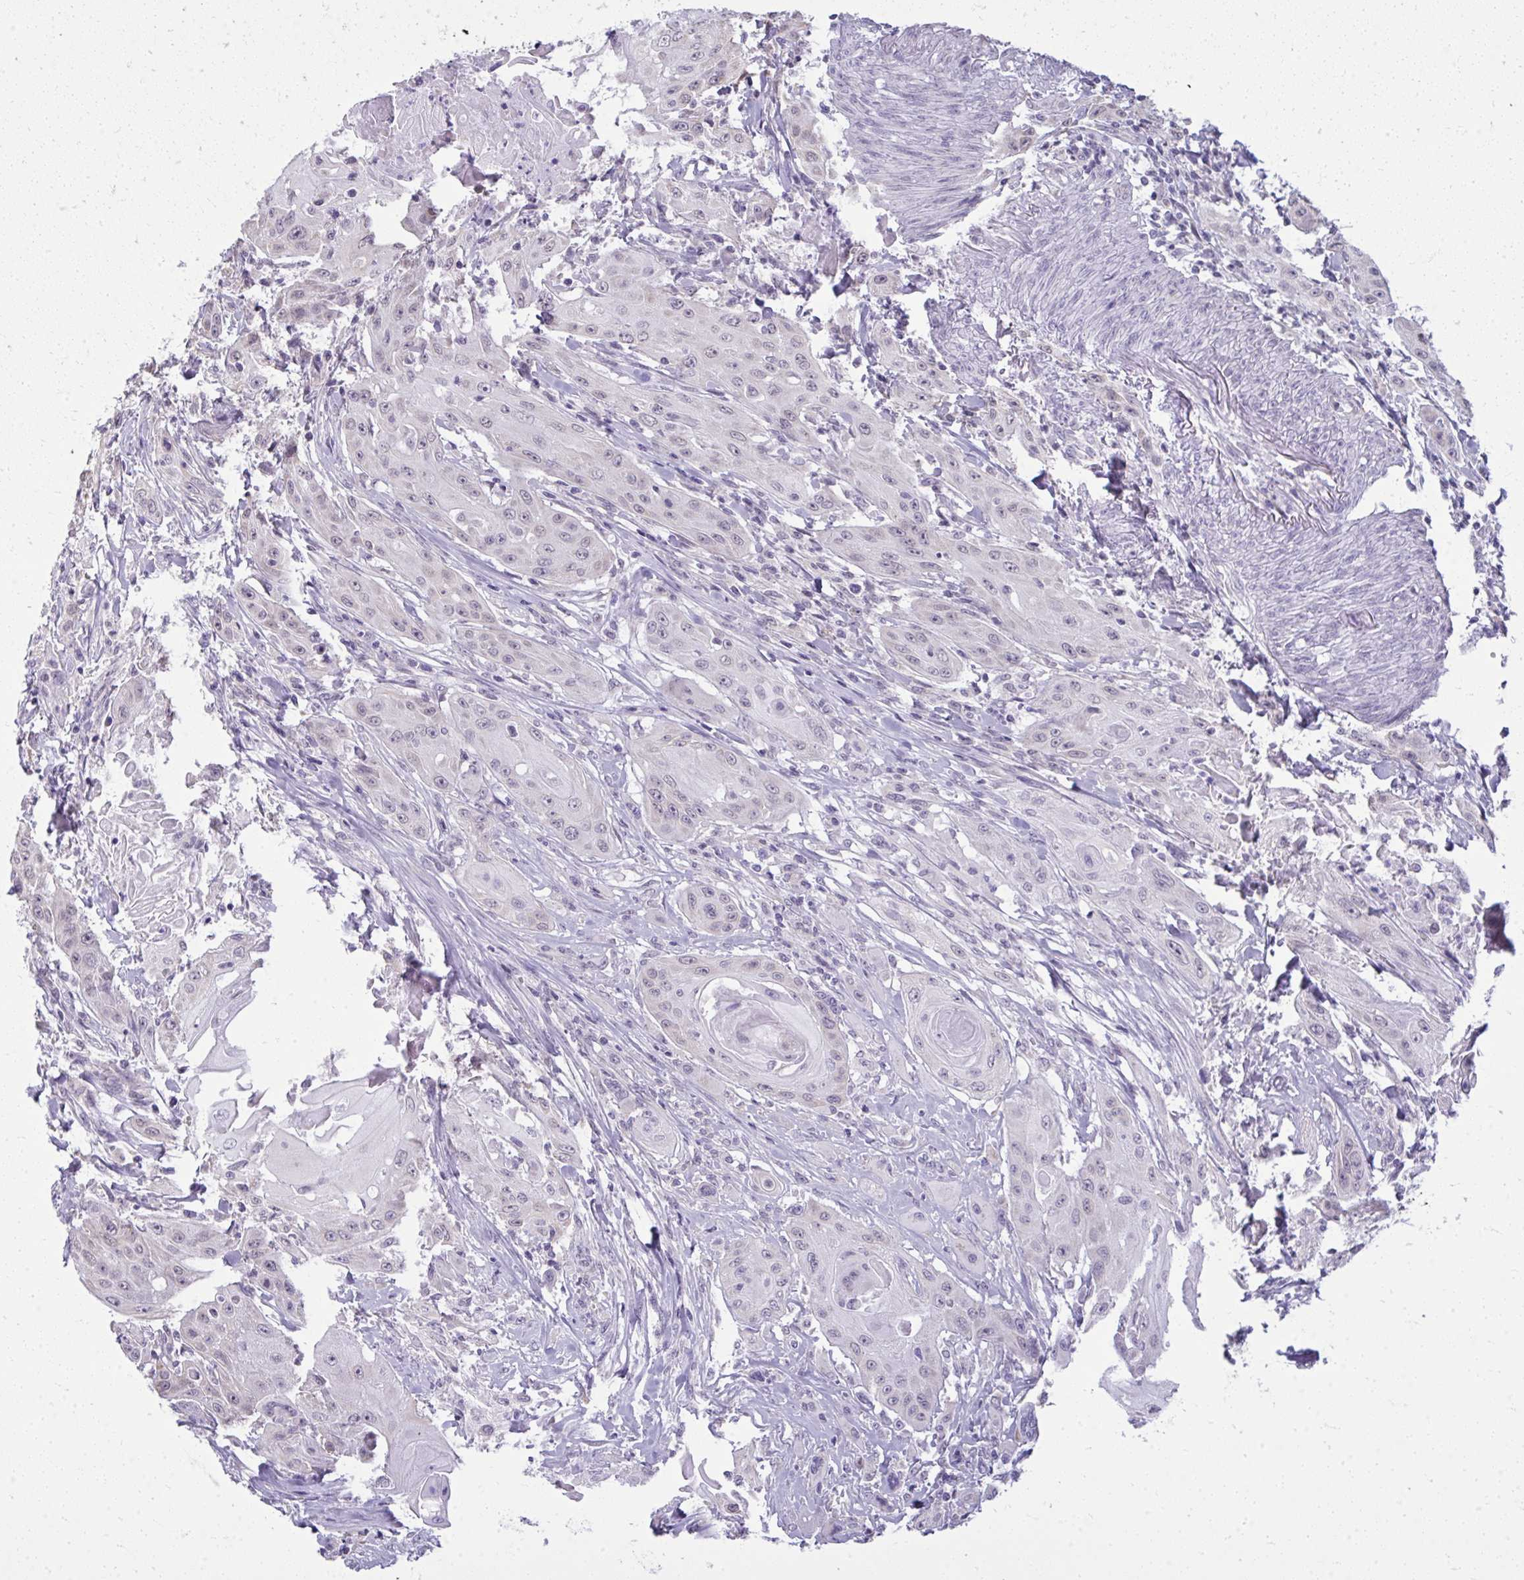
{"staining": {"intensity": "negative", "quantity": "none", "location": "none"}, "tissue": "head and neck cancer", "cell_type": "Tumor cells", "image_type": "cancer", "snomed": [{"axis": "morphology", "description": "Squamous cell carcinoma, NOS"}, {"axis": "topography", "description": "Oral tissue"}, {"axis": "topography", "description": "Head-Neck"}, {"axis": "topography", "description": "Neck, NOS"}], "caption": "Squamous cell carcinoma (head and neck) was stained to show a protein in brown. There is no significant staining in tumor cells.", "gene": "NPPA", "patient": {"sex": "female", "age": 55}}